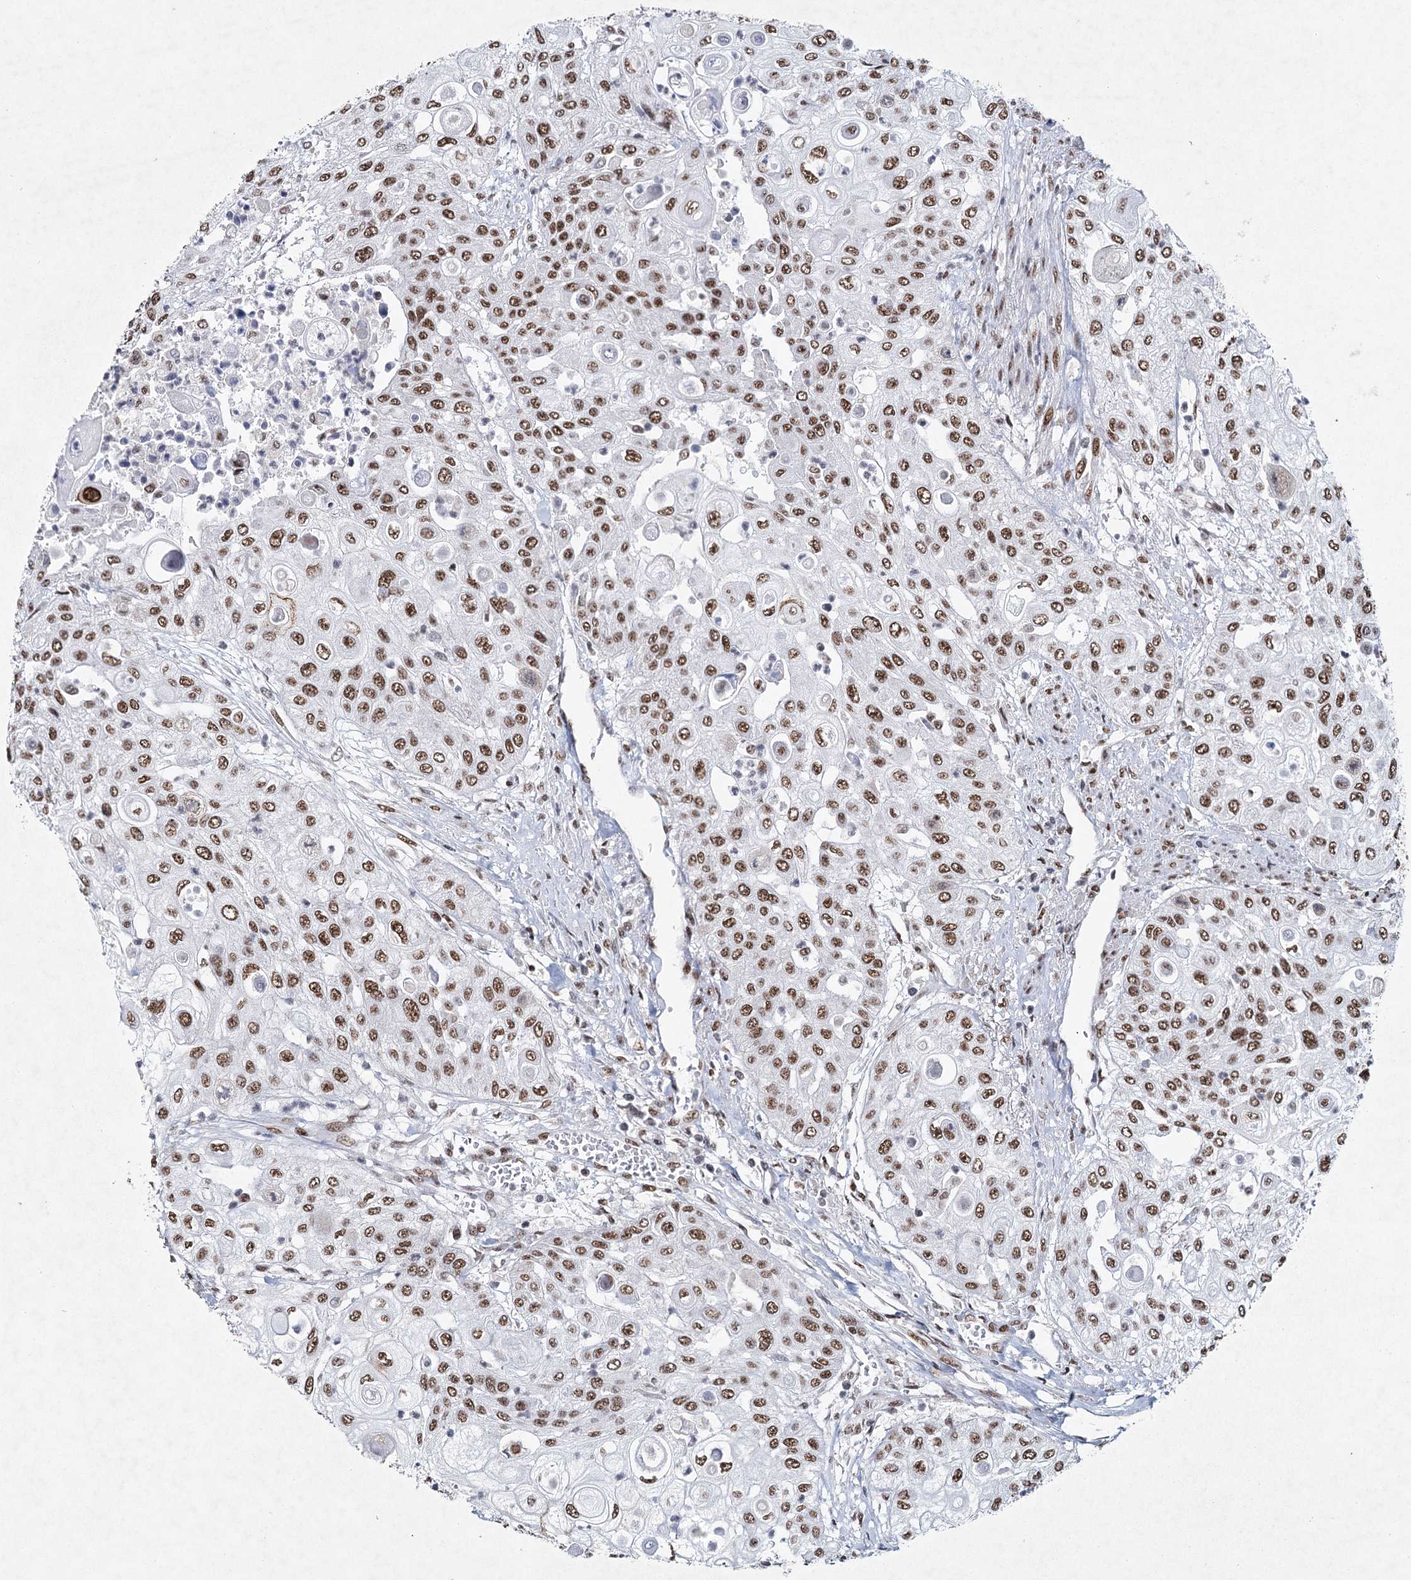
{"staining": {"intensity": "moderate", "quantity": ">75%", "location": "nuclear"}, "tissue": "urothelial cancer", "cell_type": "Tumor cells", "image_type": "cancer", "snomed": [{"axis": "morphology", "description": "Urothelial carcinoma, High grade"}, {"axis": "topography", "description": "Urinary bladder"}], "caption": "Immunohistochemistry (IHC) (DAB (3,3'-diaminobenzidine)) staining of human urothelial cancer shows moderate nuclear protein positivity in about >75% of tumor cells. Immunohistochemistry (IHC) stains the protein of interest in brown and the nuclei are stained blue.", "gene": "SCAF8", "patient": {"sex": "female", "age": 79}}